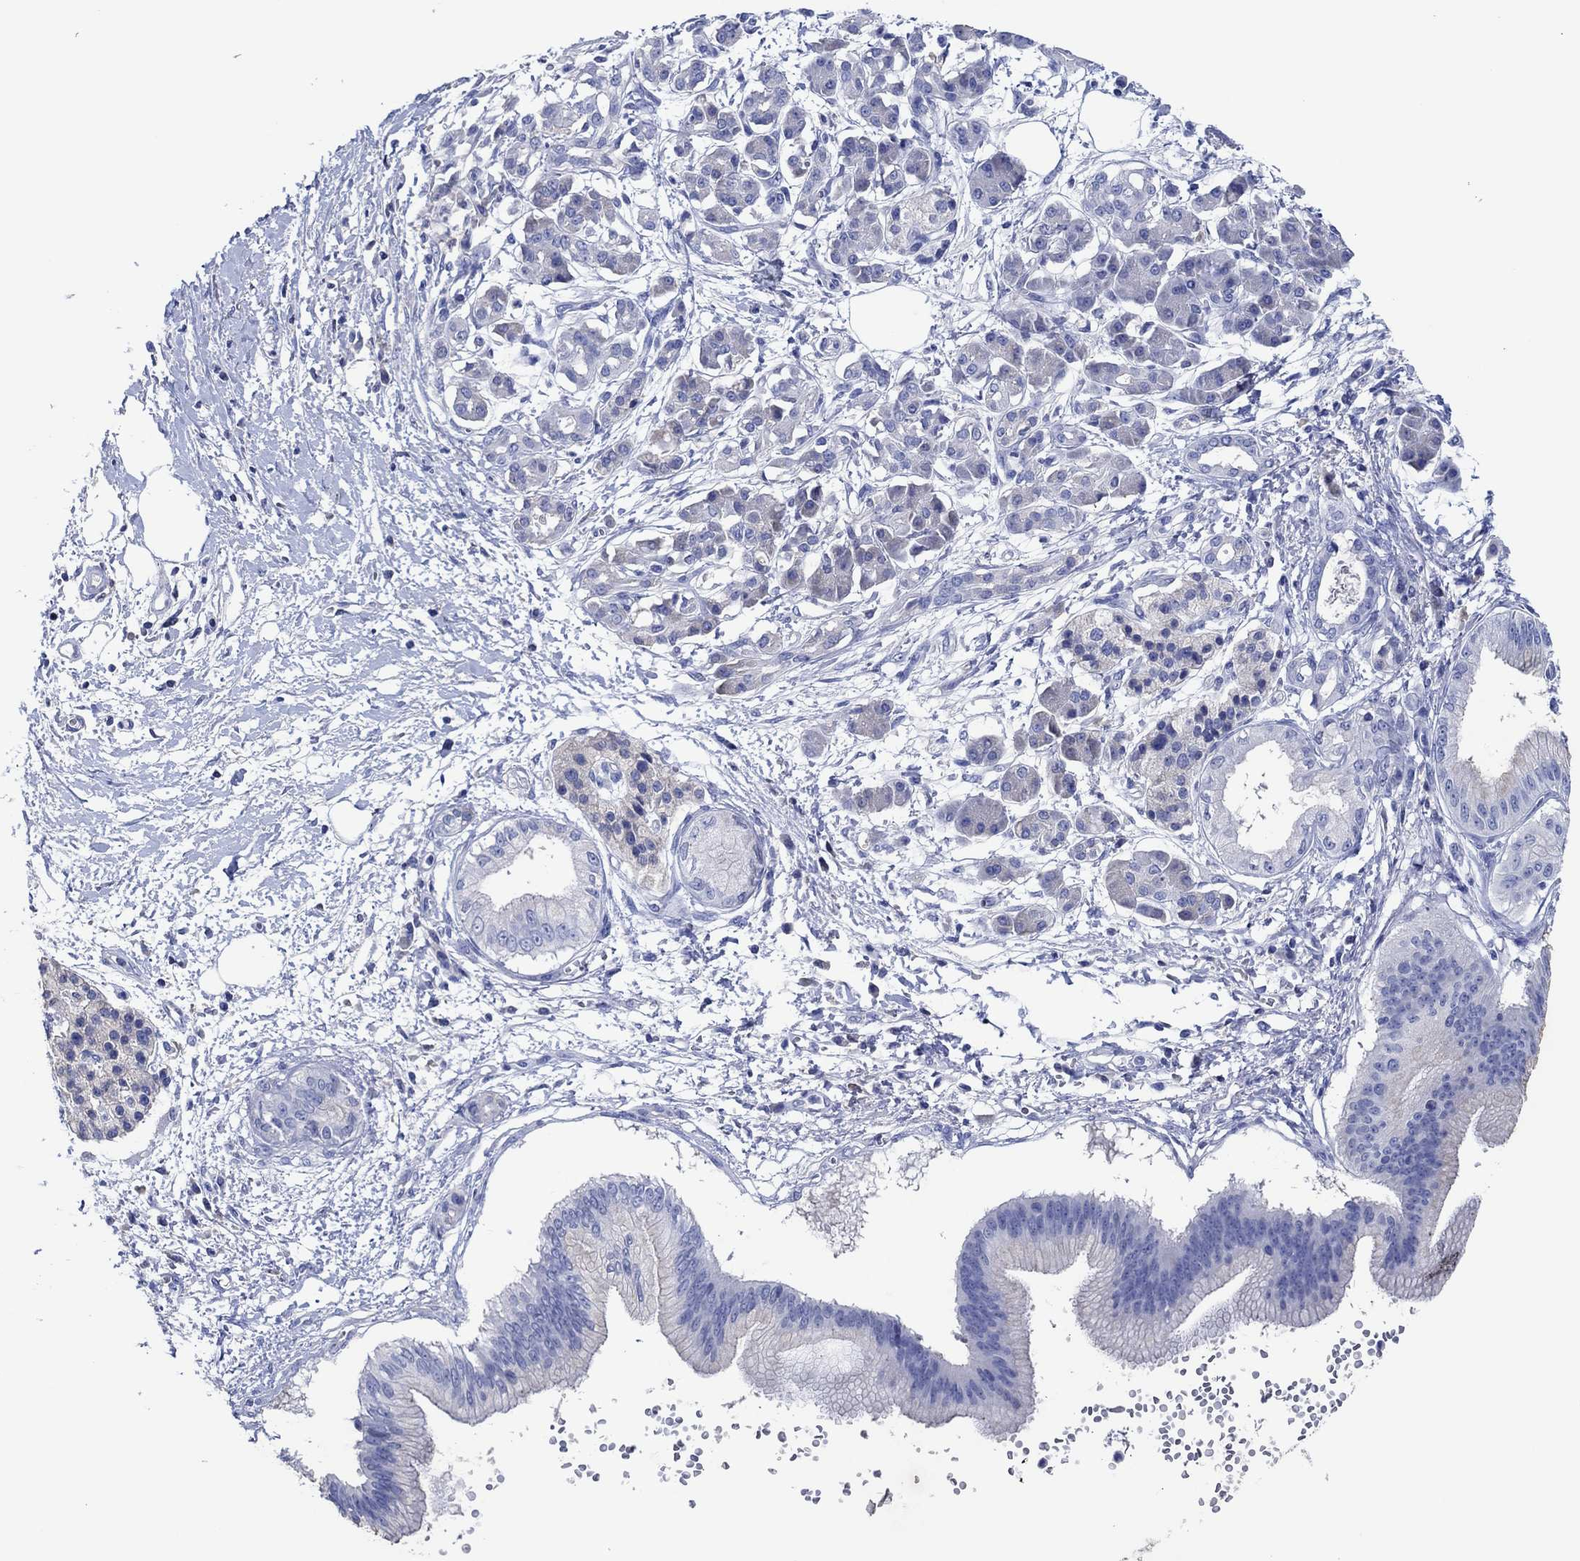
{"staining": {"intensity": "negative", "quantity": "none", "location": "none"}, "tissue": "pancreatic cancer", "cell_type": "Tumor cells", "image_type": "cancer", "snomed": [{"axis": "morphology", "description": "Adenocarcinoma, NOS"}, {"axis": "topography", "description": "Pancreas"}], "caption": "A photomicrograph of human pancreatic cancer is negative for staining in tumor cells.", "gene": "CPNE6", "patient": {"sex": "male", "age": 72}}